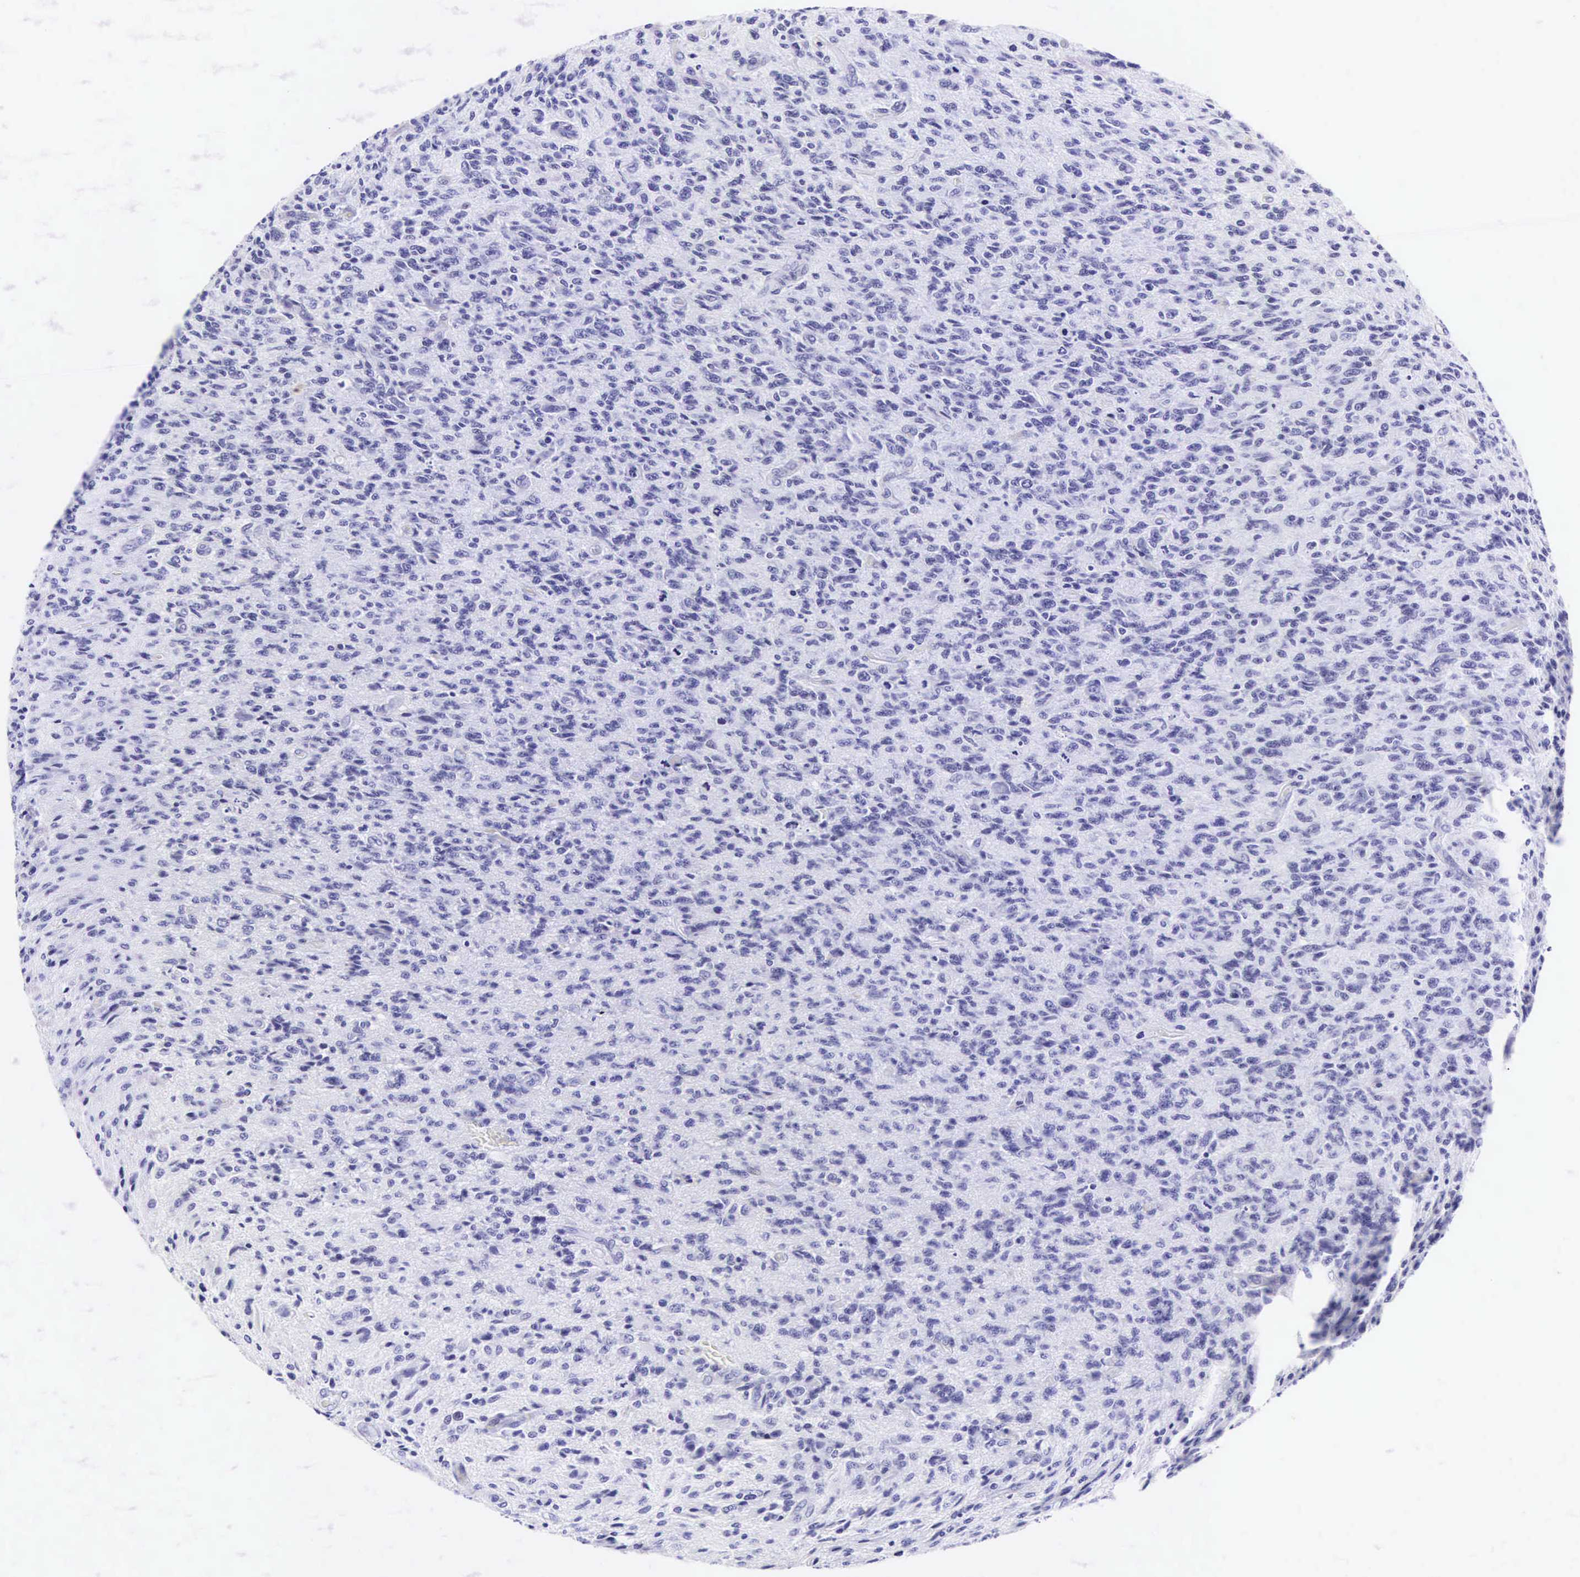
{"staining": {"intensity": "negative", "quantity": "none", "location": "none"}, "tissue": "glioma", "cell_type": "Tumor cells", "image_type": "cancer", "snomed": [{"axis": "morphology", "description": "Glioma, malignant, High grade"}, {"axis": "topography", "description": "Brain"}], "caption": "A histopathology image of human glioma is negative for staining in tumor cells.", "gene": "CD1A", "patient": {"sex": "male", "age": 36}}